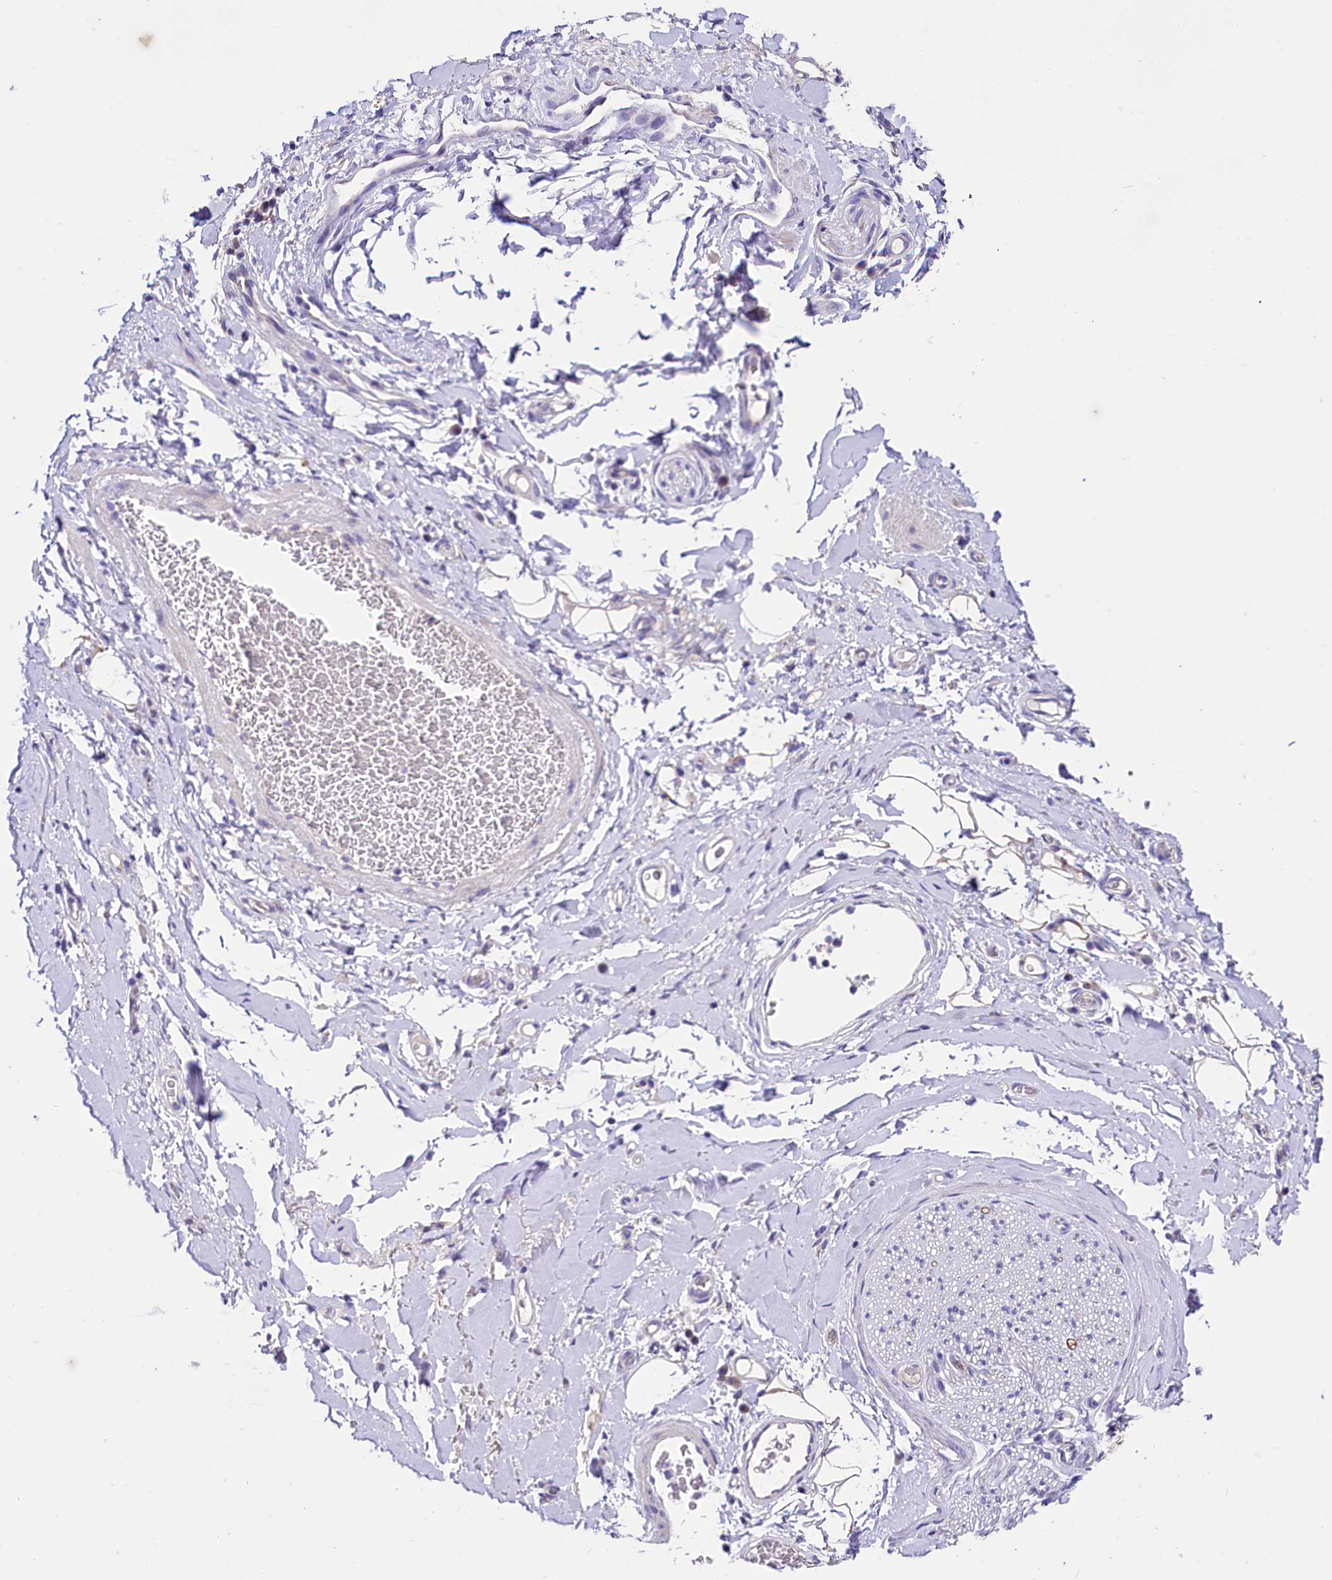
{"staining": {"intensity": "moderate", "quantity": ">75%", "location": "cytoplasmic/membranous"}, "tissue": "adipose tissue", "cell_type": "Adipocytes", "image_type": "normal", "snomed": [{"axis": "morphology", "description": "Normal tissue, NOS"}, {"axis": "morphology", "description": "Adenocarcinoma, NOS"}, {"axis": "topography", "description": "Stomach, upper"}, {"axis": "topography", "description": "Peripheral nerve tissue"}], "caption": "Adipocytes demonstrate medium levels of moderate cytoplasmic/membranous staining in about >75% of cells in normal adipose tissue. (Stains: DAB in brown, nuclei in blue, Microscopy: brightfield microscopy at high magnification).", "gene": "ABHD5", "patient": {"sex": "male", "age": 62}}